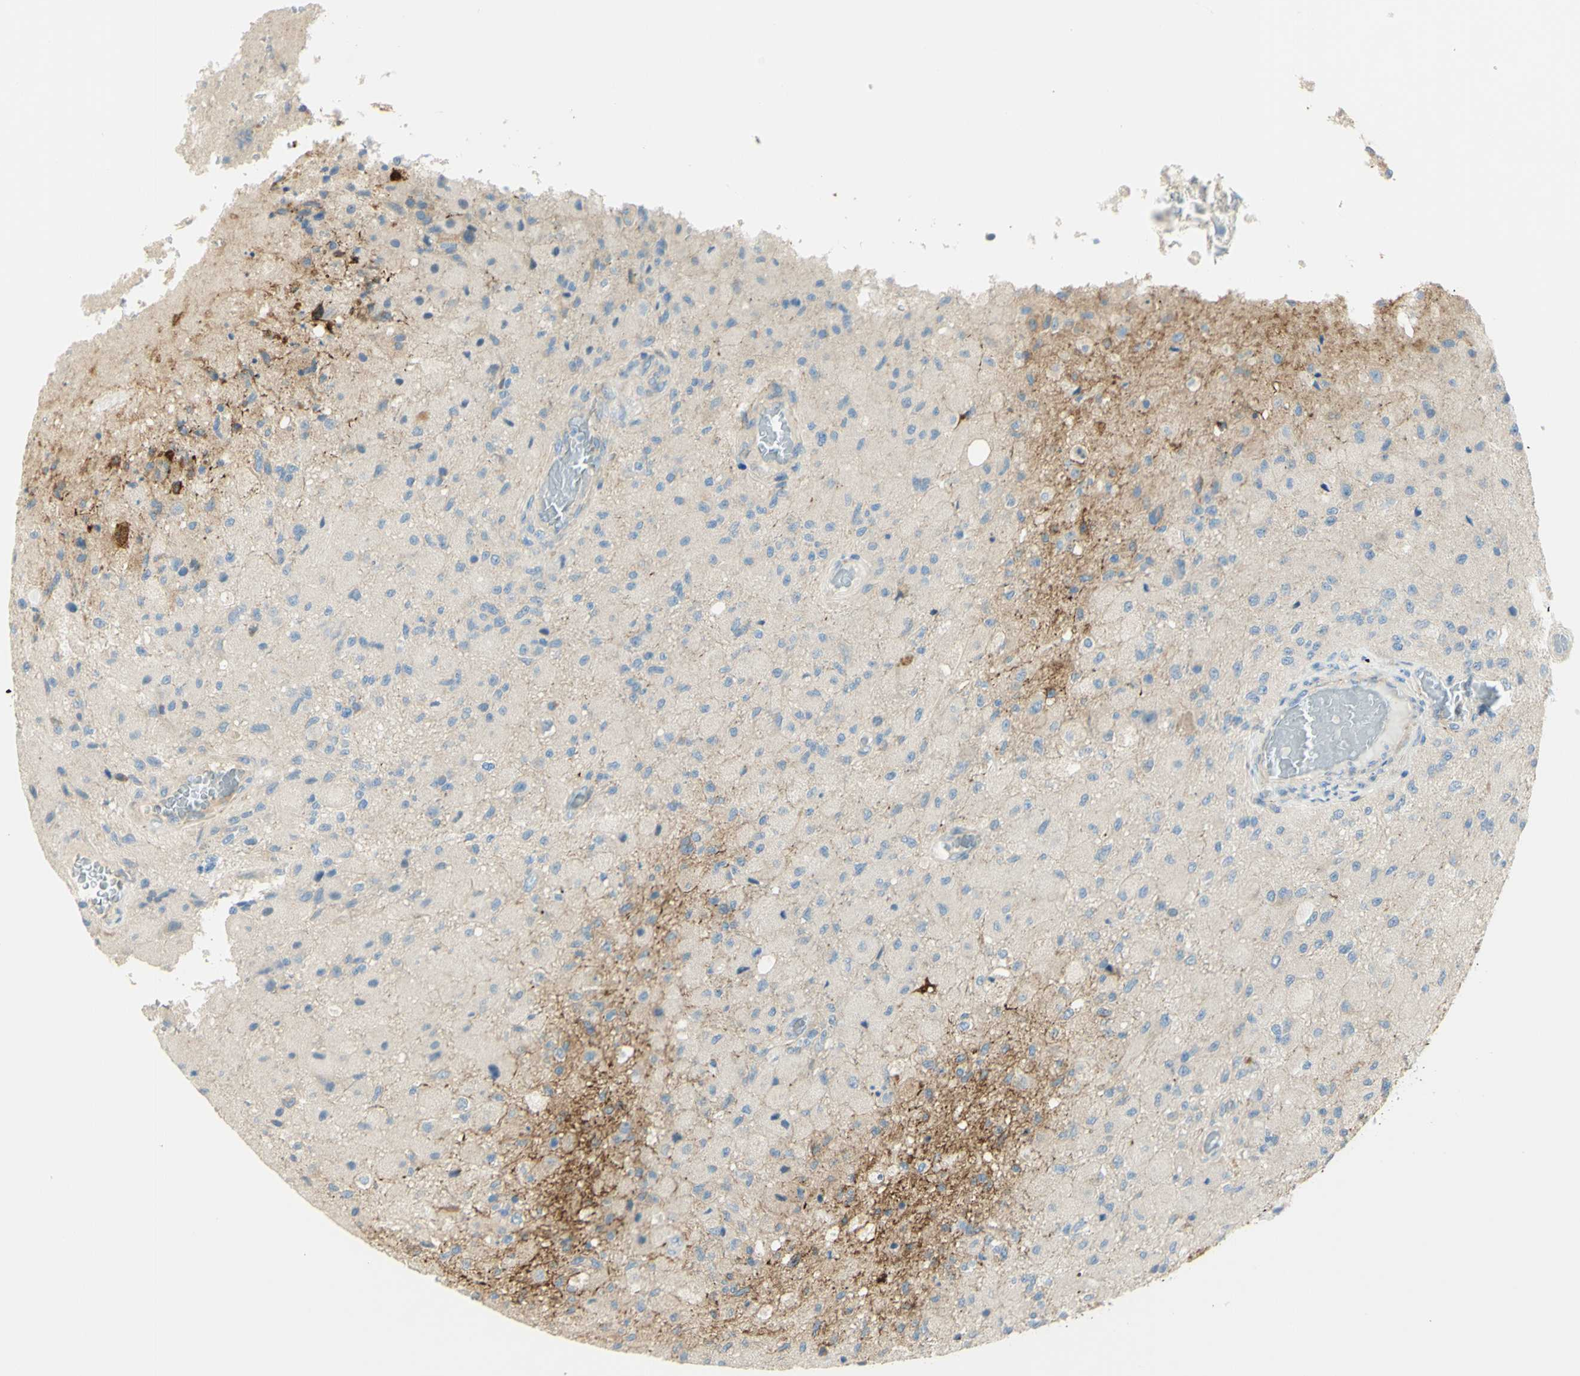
{"staining": {"intensity": "negative", "quantity": "none", "location": "none"}, "tissue": "glioma", "cell_type": "Tumor cells", "image_type": "cancer", "snomed": [{"axis": "morphology", "description": "Normal tissue, NOS"}, {"axis": "morphology", "description": "Glioma, malignant, High grade"}, {"axis": "topography", "description": "Cerebral cortex"}], "caption": "High magnification brightfield microscopy of malignant glioma (high-grade) stained with DAB (3,3'-diaminobenzidine) (brown) and counterstained with hematoxylin (blue): tumor cells show no significant expression.", "gene": "GCNT3", "patient": {"sex": "male", "age": 77}}